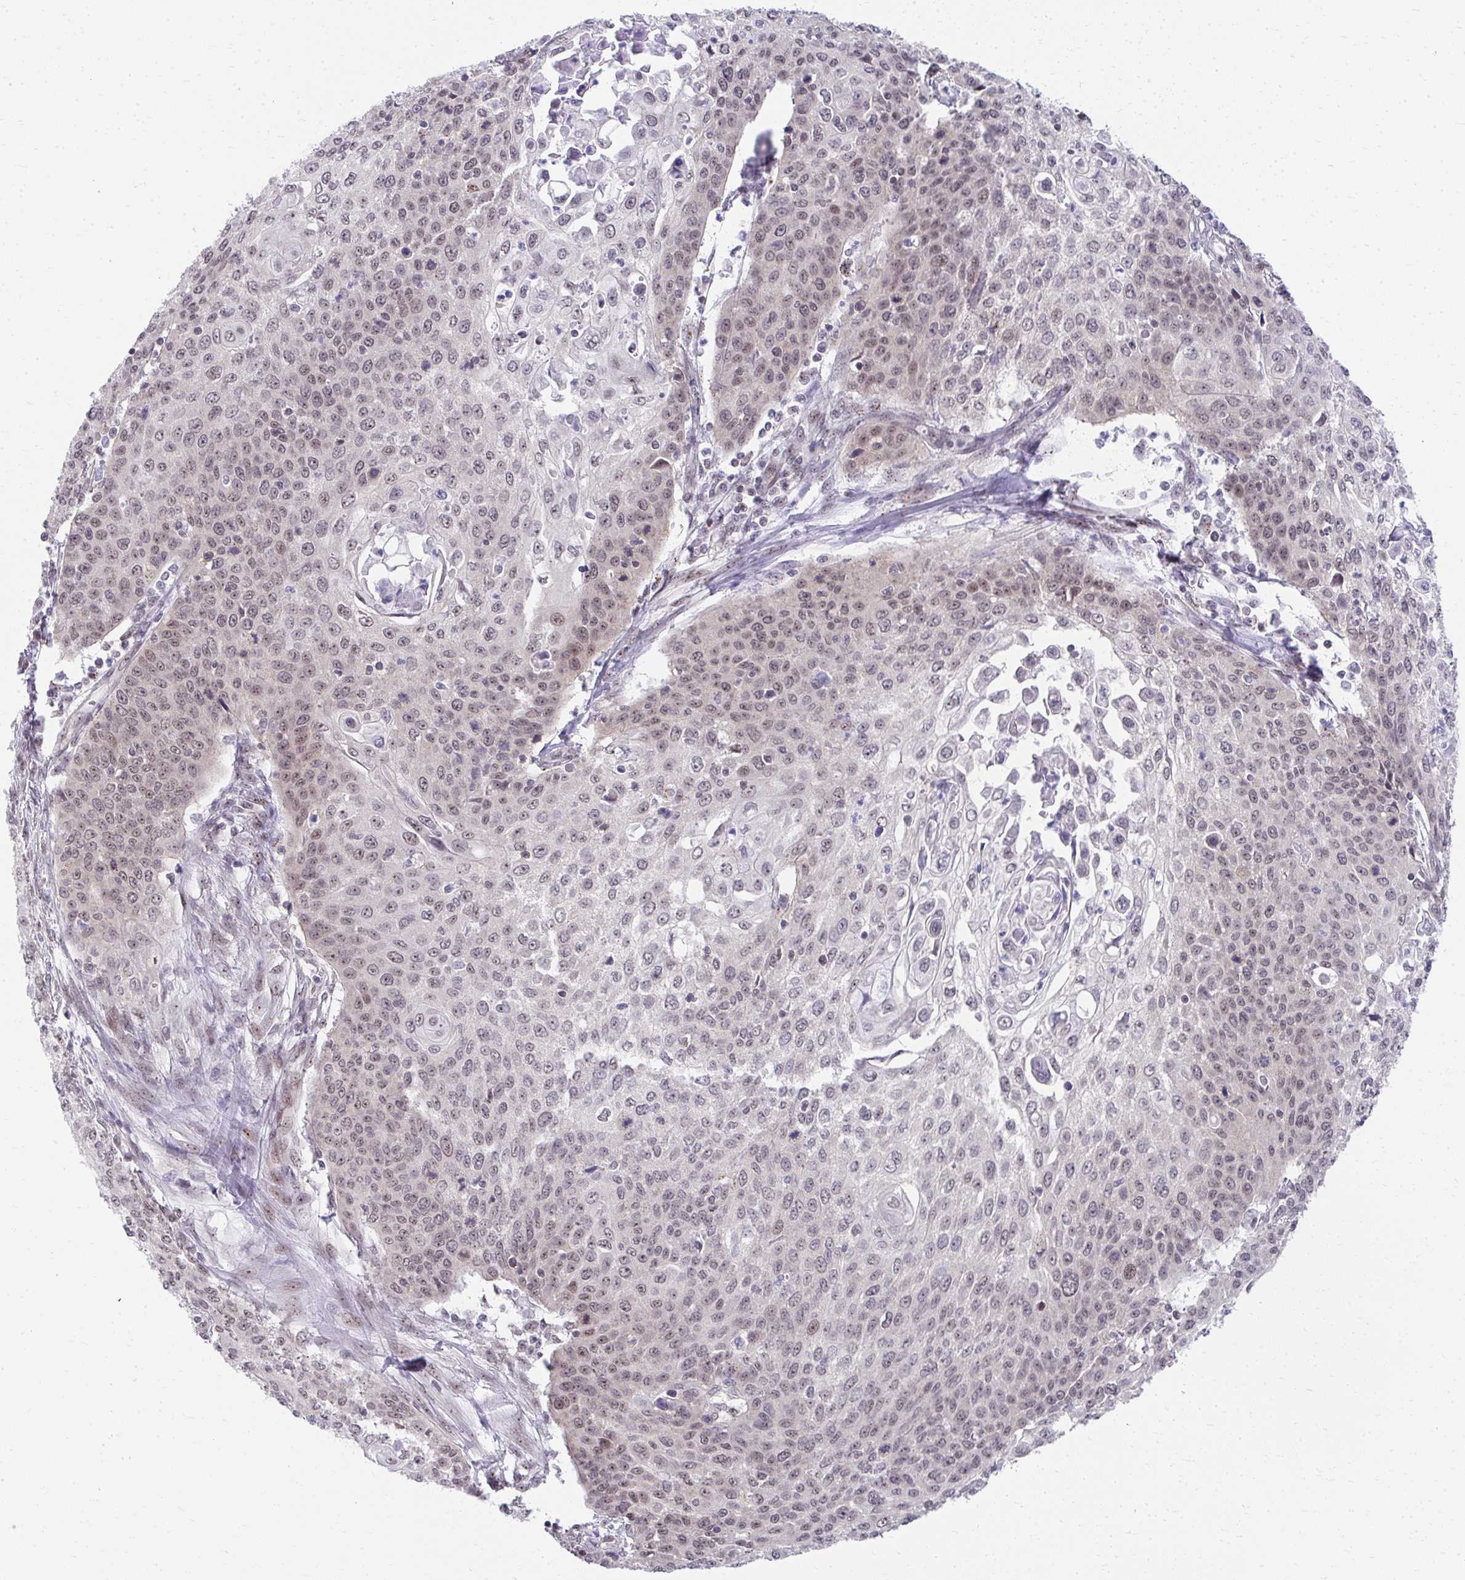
{"staining": {"intensity": "moderate", "quantity": "25%-75%", "location": "nuclear"}, "tissue": "cervical cancer", "cell_type": "Tumor cells", "image_type": "cancer", "snomed": [{"axis": "morphology", "description": "Squamous cell carcinoma, NOS"}, {"axis": "topography", "description": "Cervix"}], "caption": "Human cervical squamous cell carcinoma stained with a protein marker reveals moderate staining in tumor cells.", "gene": "HIRA", "patient": {"sex": "female", "age": 65}}